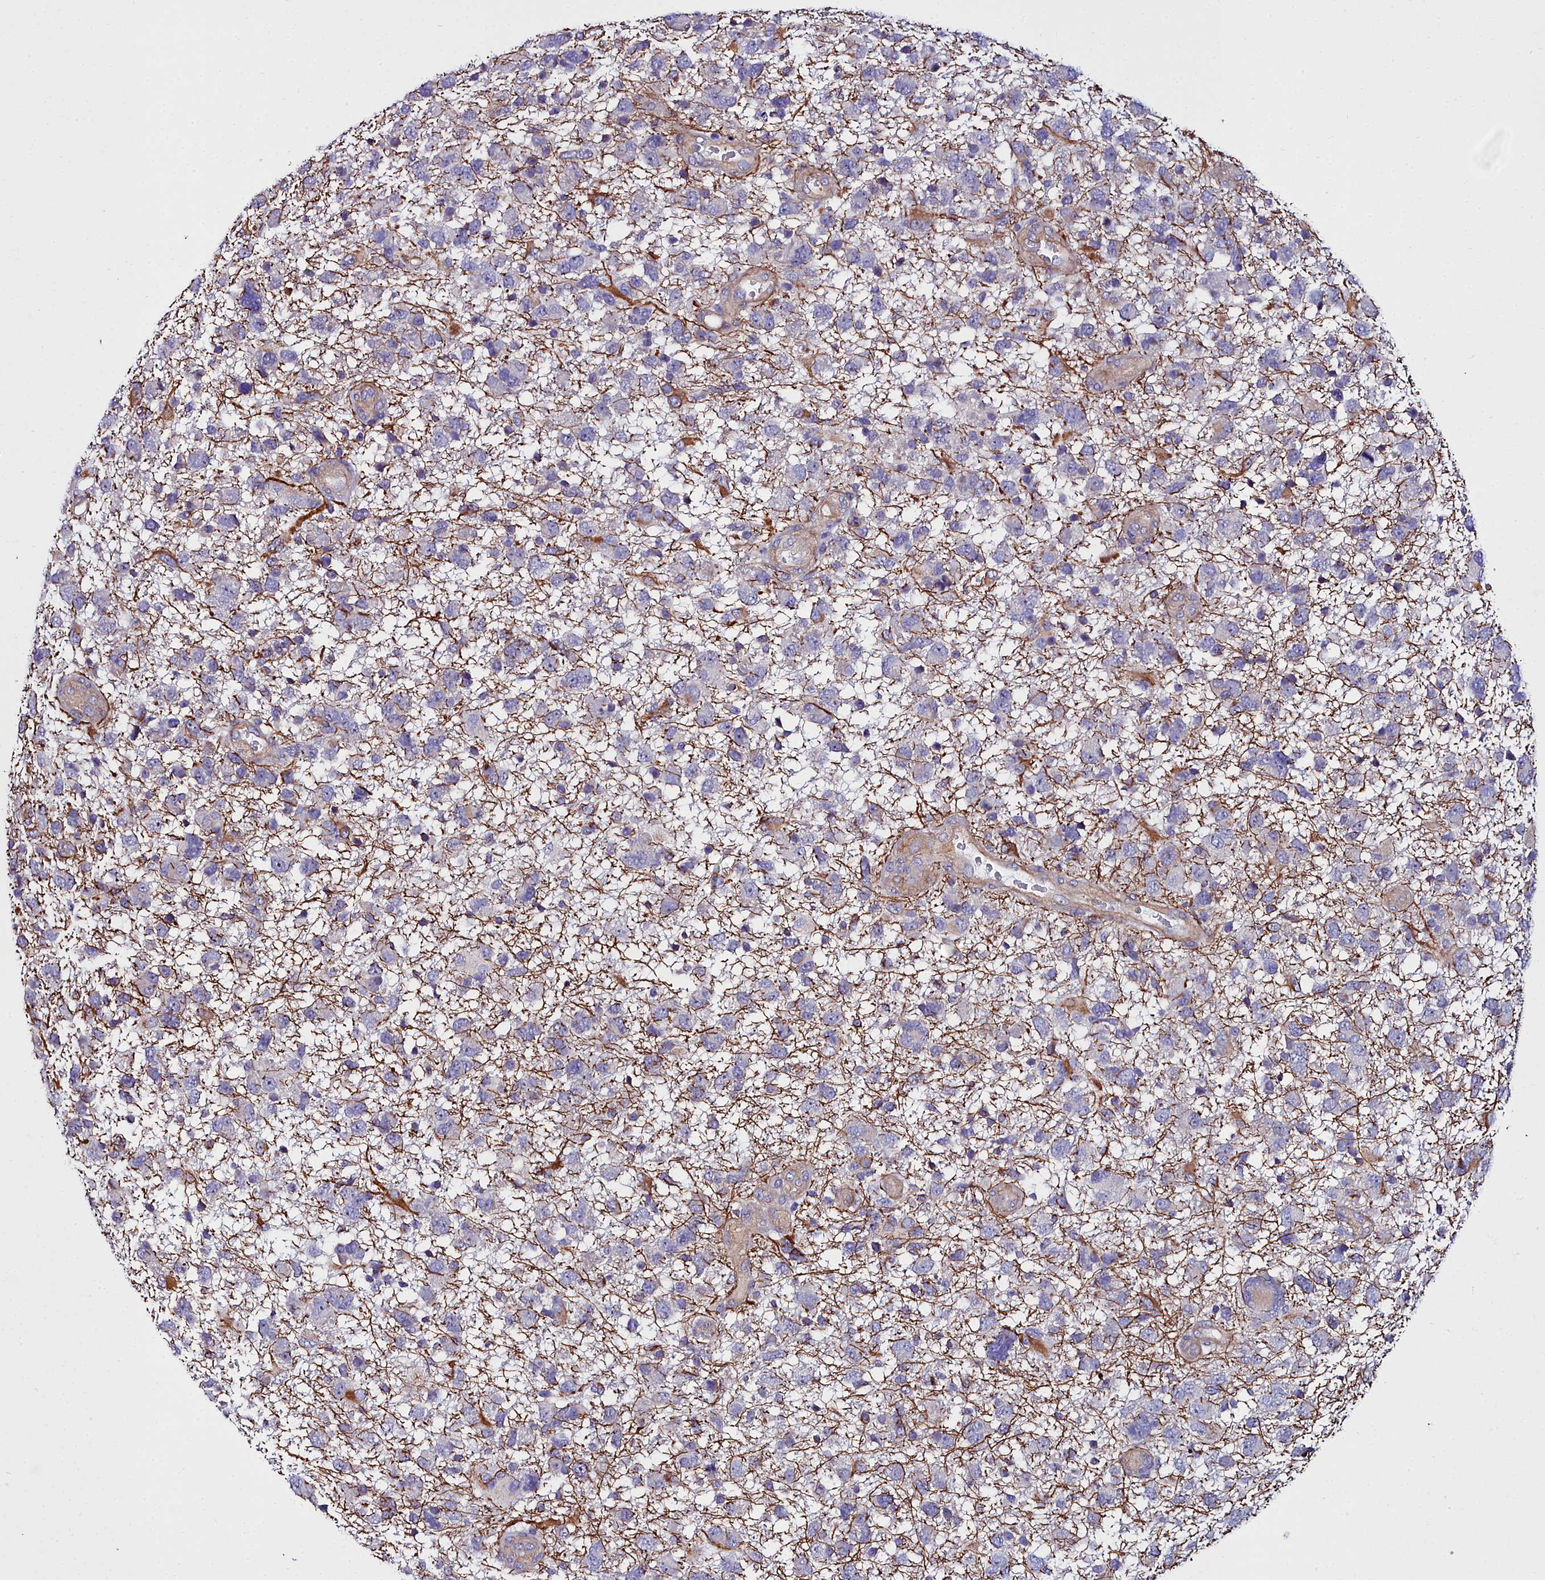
{"staining": {"intensity": "negative", "quantity": "none", "location": "none"}, "tissue": "glioma", "cell_type": "Tumor cells", "image_type": "cancer", "snomed": [{"axis": "morphology", "description": "Glioma, malignant, High grade"}, {"axis": "topography", "description": "Brain"}], "caption": "High magnification brightfield microscopy of glioma stained with DAB (brown) and counterstained with hematoxylin (blue): tumor cells show no significant staining.", "gene": "FADS3", "patient": {"sex": "male", "age": 61}}